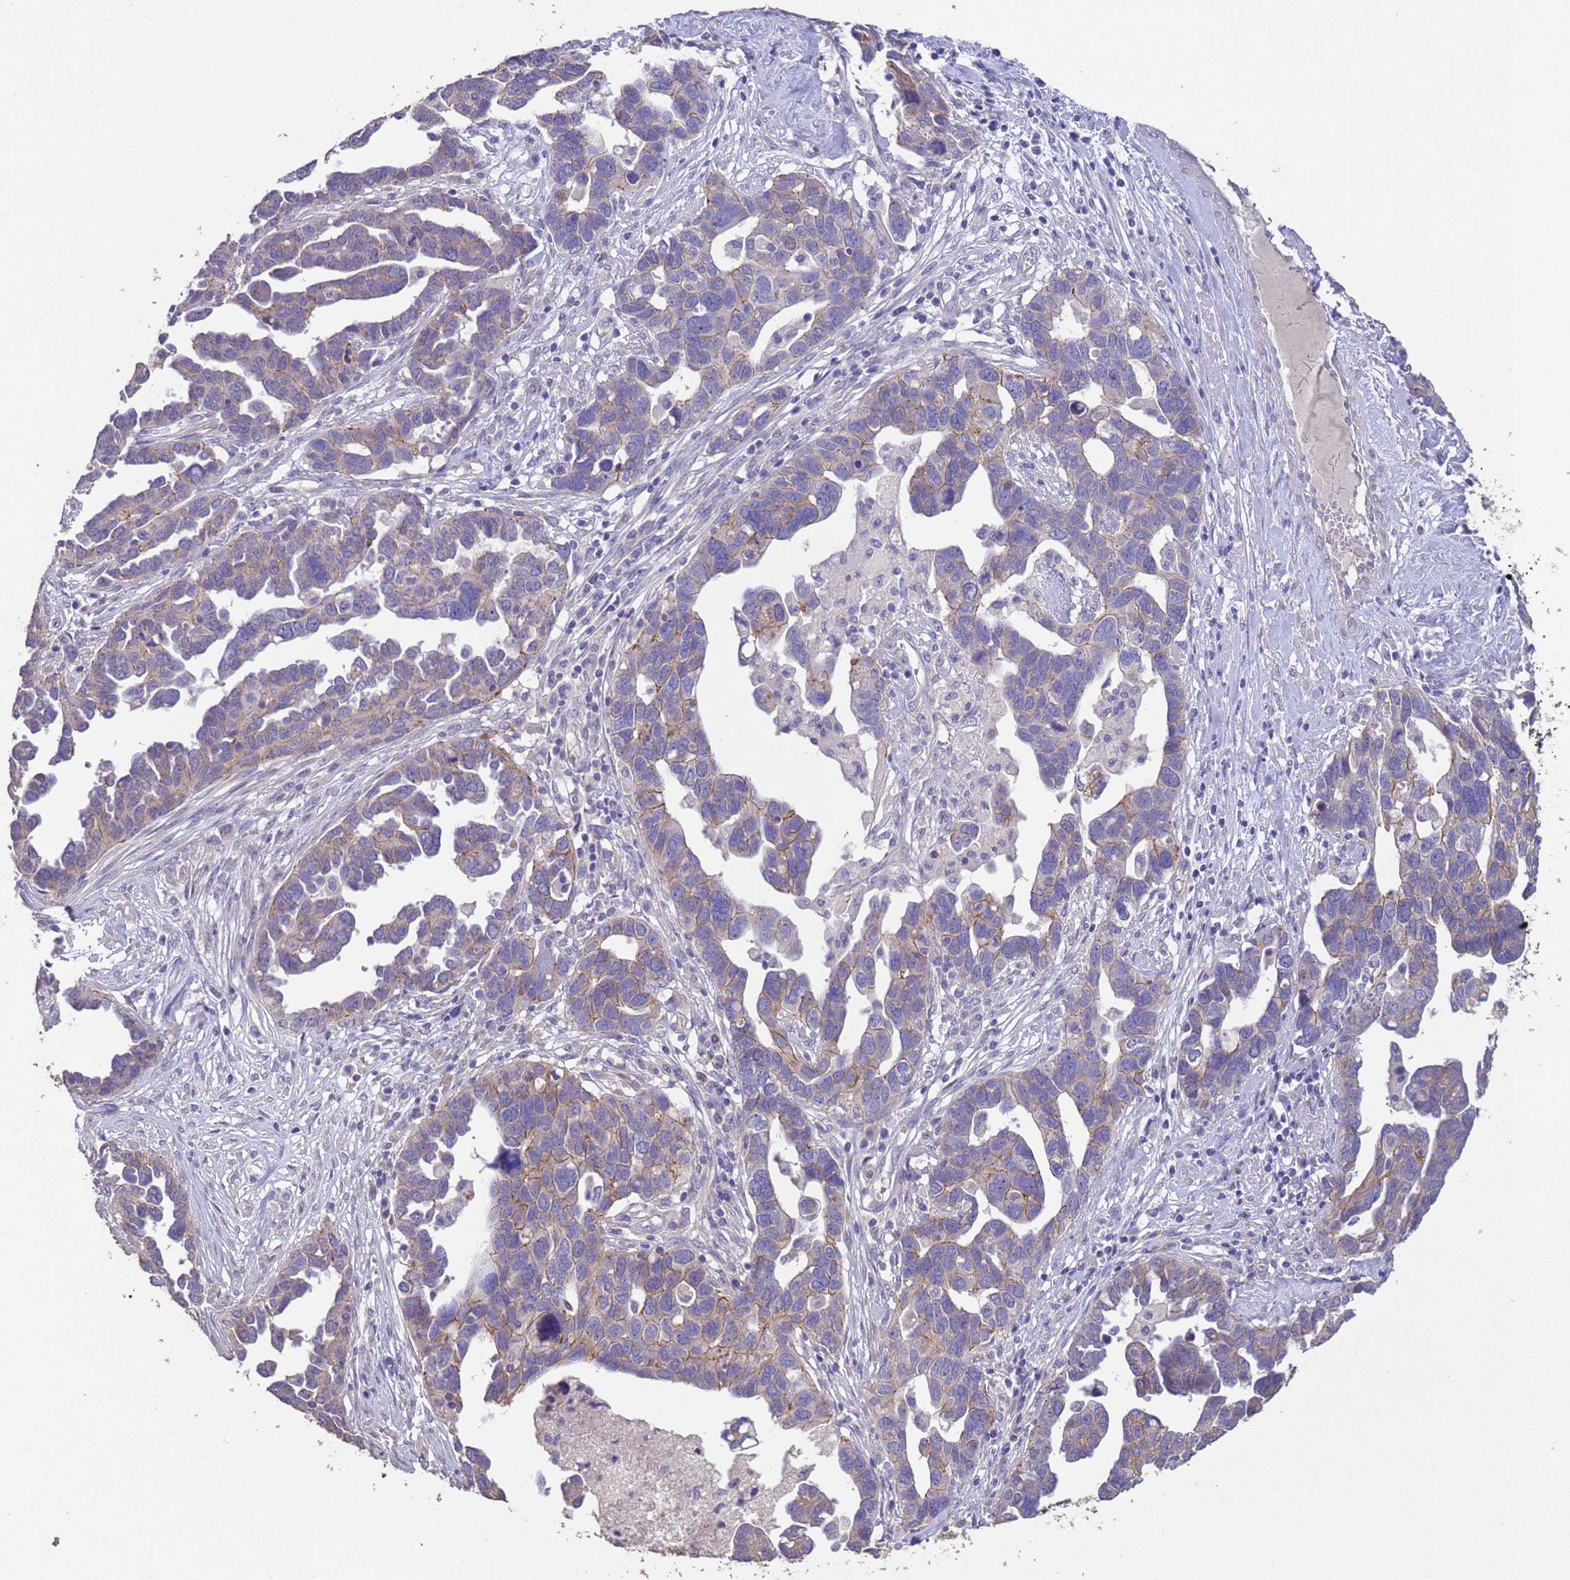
{"staining": {"intensity": "moderate", "quantity": "25%-75%", "location": "cytoplasmic/membranous"}, "tissue": "ovarian cancer", "cell_type": "Tumor cells", "image_type": "cancer", "snomed": [{"axis": "morphology", "description": "Cystadenocarcinoma, serous, NOS"}, {"axis": "topography", "description": "Ovary"}], "caption": "High-magnification brightfield microscopy of serous cystadenocarcinoma (ovarian) stained with DAB (3,3'-diaminobenzidine) (brown) and counterstained with hematoxylin (blue). tumor cells exhibit moderate cytoplasmic/membranous positivity is appreciated in approximately25%-75% of cells. (Brightfield microscopy of DAB IHC at high magnification).", "gene": "SLC9B2", "patient": {"sex": "female", "age": 54}}